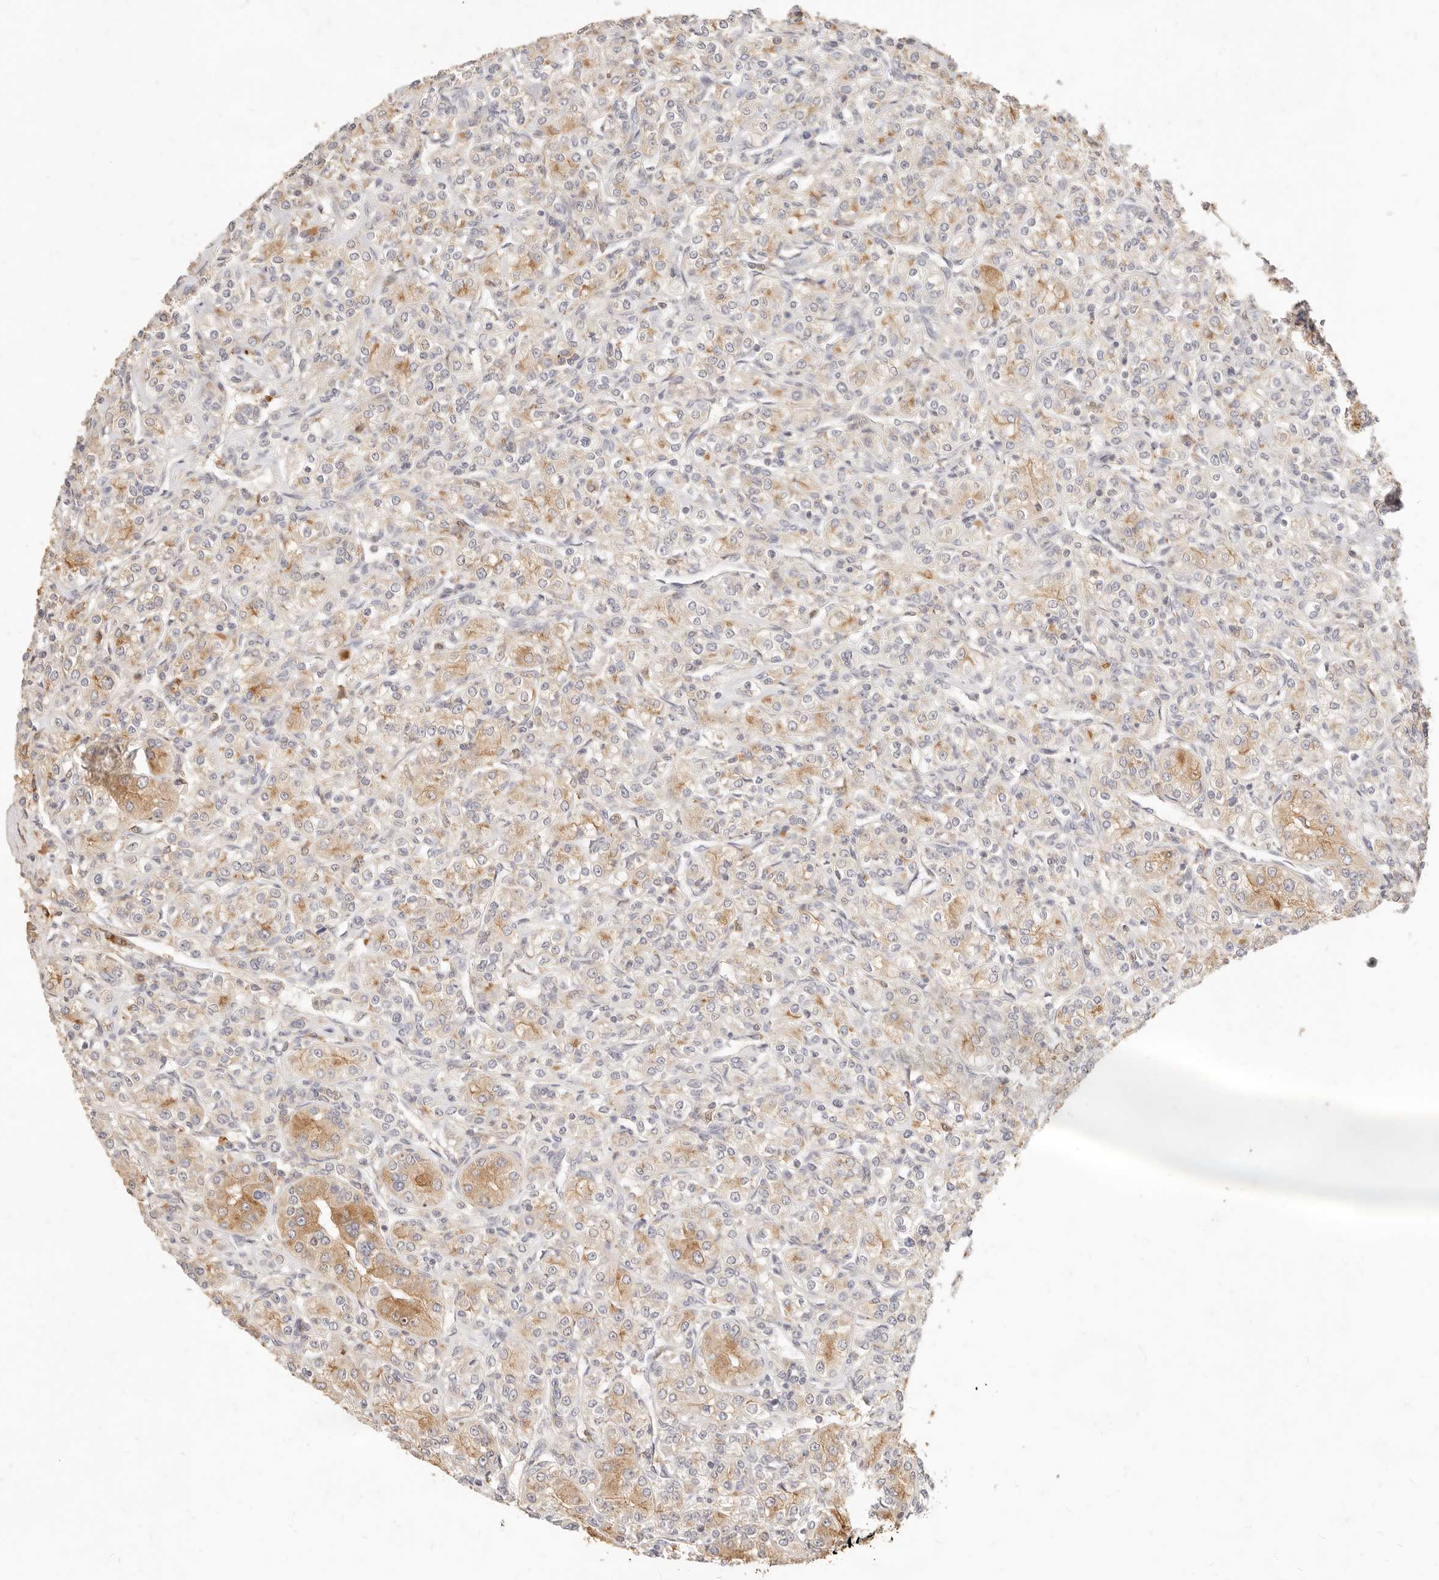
{"staining": {"intensity": "moderate", "quantity": "<25%", "location": "cytoplasmic/membranous"}, "tissue": "renal cancer", "cell_type": "Tumor cells", "image_type": "cancer", "snomed": [{"axis": "morphology", "description": "Adenocarcinoma, NOS"}, {"axis": "topography", "description": "Kidney"}], "caption": "Immunohistochemical staining of renal cancer exhibits moderate cytoplasmic/membranous protein expression in approximately <25% of tumor cells. The staining was performed using DAB (3,3'-diaminobenzidine), with brown indicating positive protein expression. Nuclei are stained blue with hematoxylin.", "gene": "TMTC2", "patient": {"sex": "male", "age": 77}}